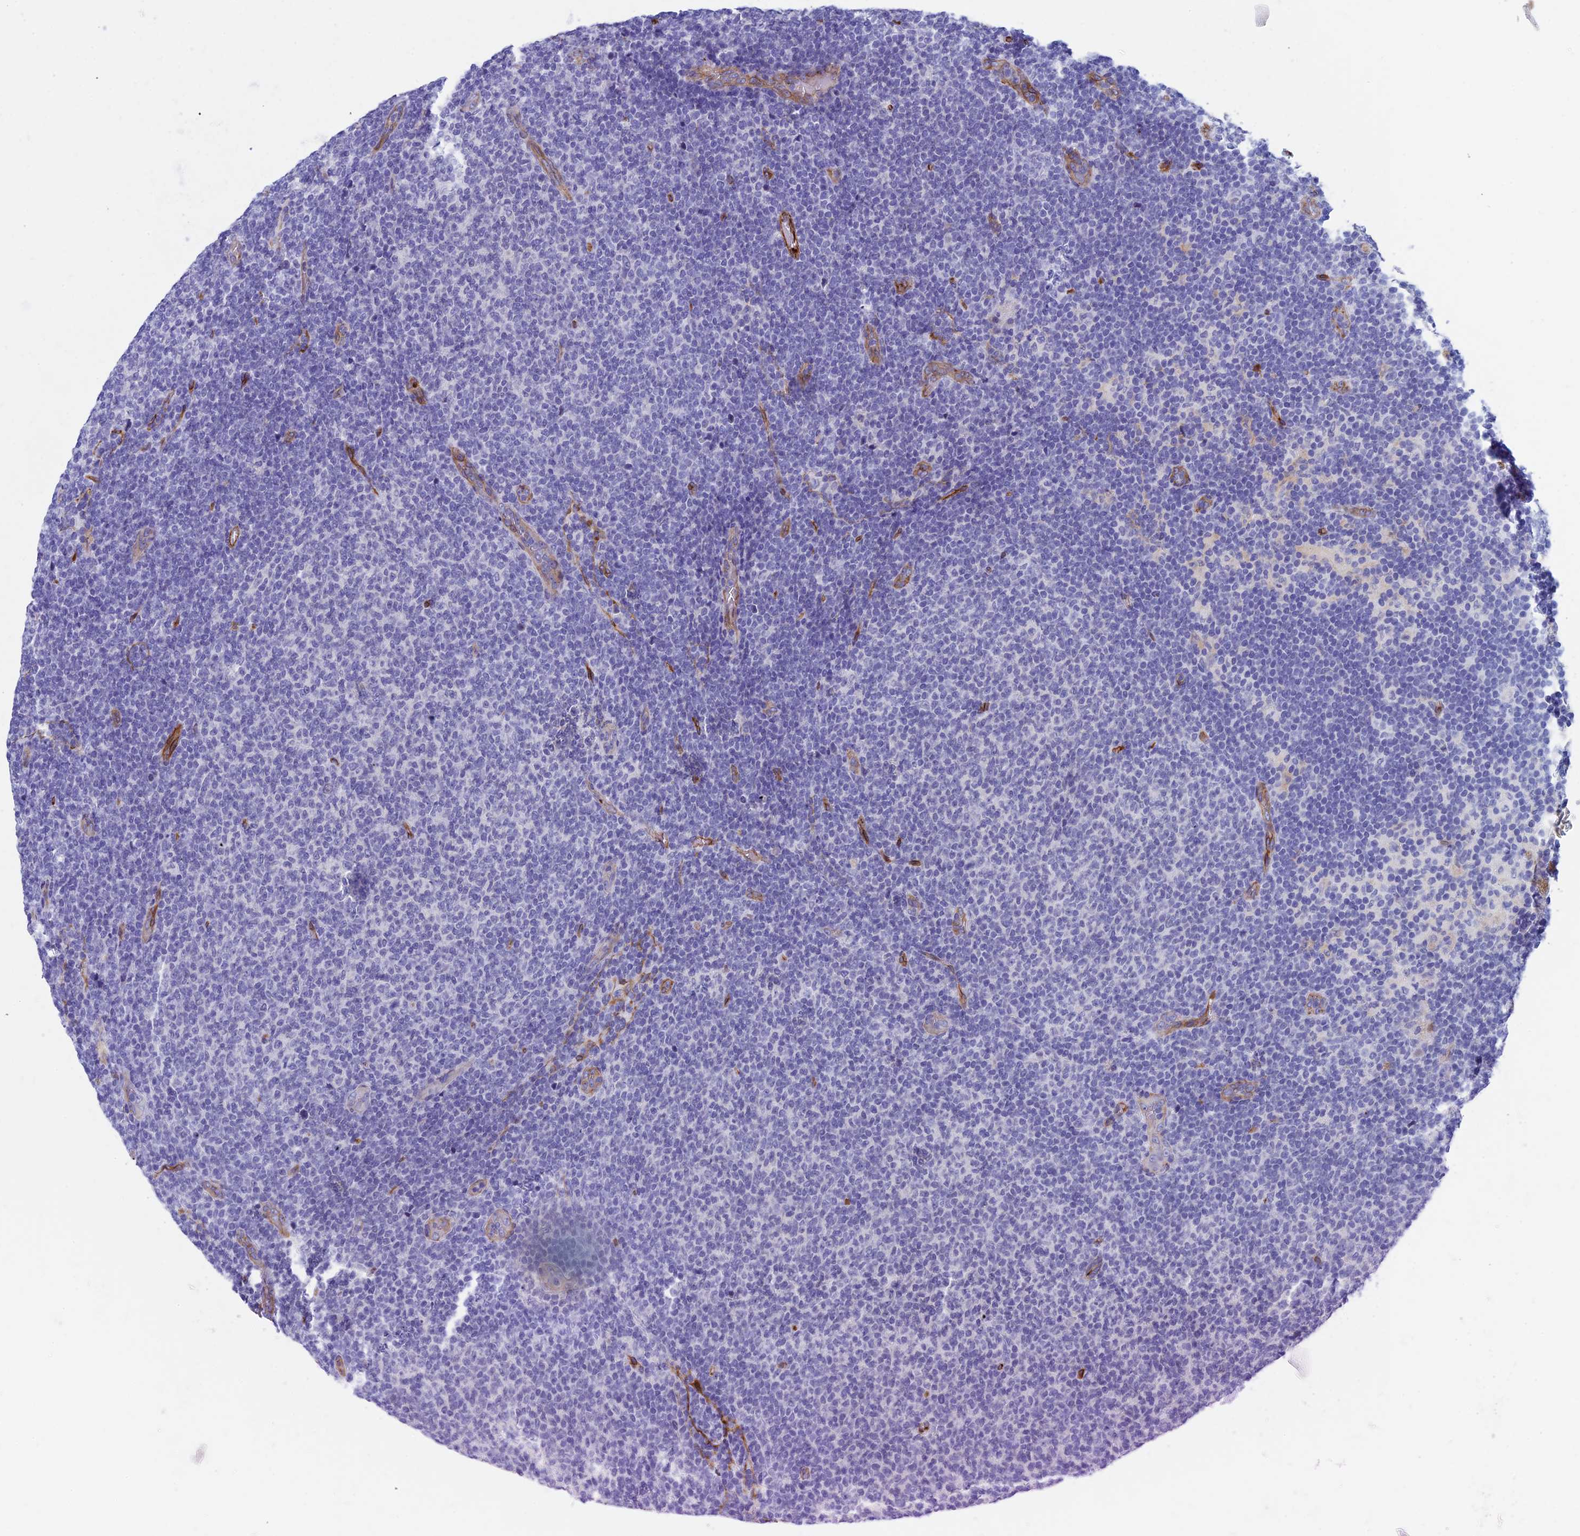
{"staining": {"intensity": "negative", "quantity": "none", "location": "none"}, "tissue": "lymphoma", "cell_type": "Tumor cells", "image_type": "cancer", "snomed": [{"axis": "morphology", "description": "Malignant lymphoma, non-Hodgkin's type, Low grade"}, {"axis": "topography", "description": "Lymph node"}], "caption": "Tumor cells show no significant protein staining in malignant lymphoma, non-Hodgkin's type (low-grade).", "gene": "INSYN1", "patient": {"sex": "male", "age": 66}}